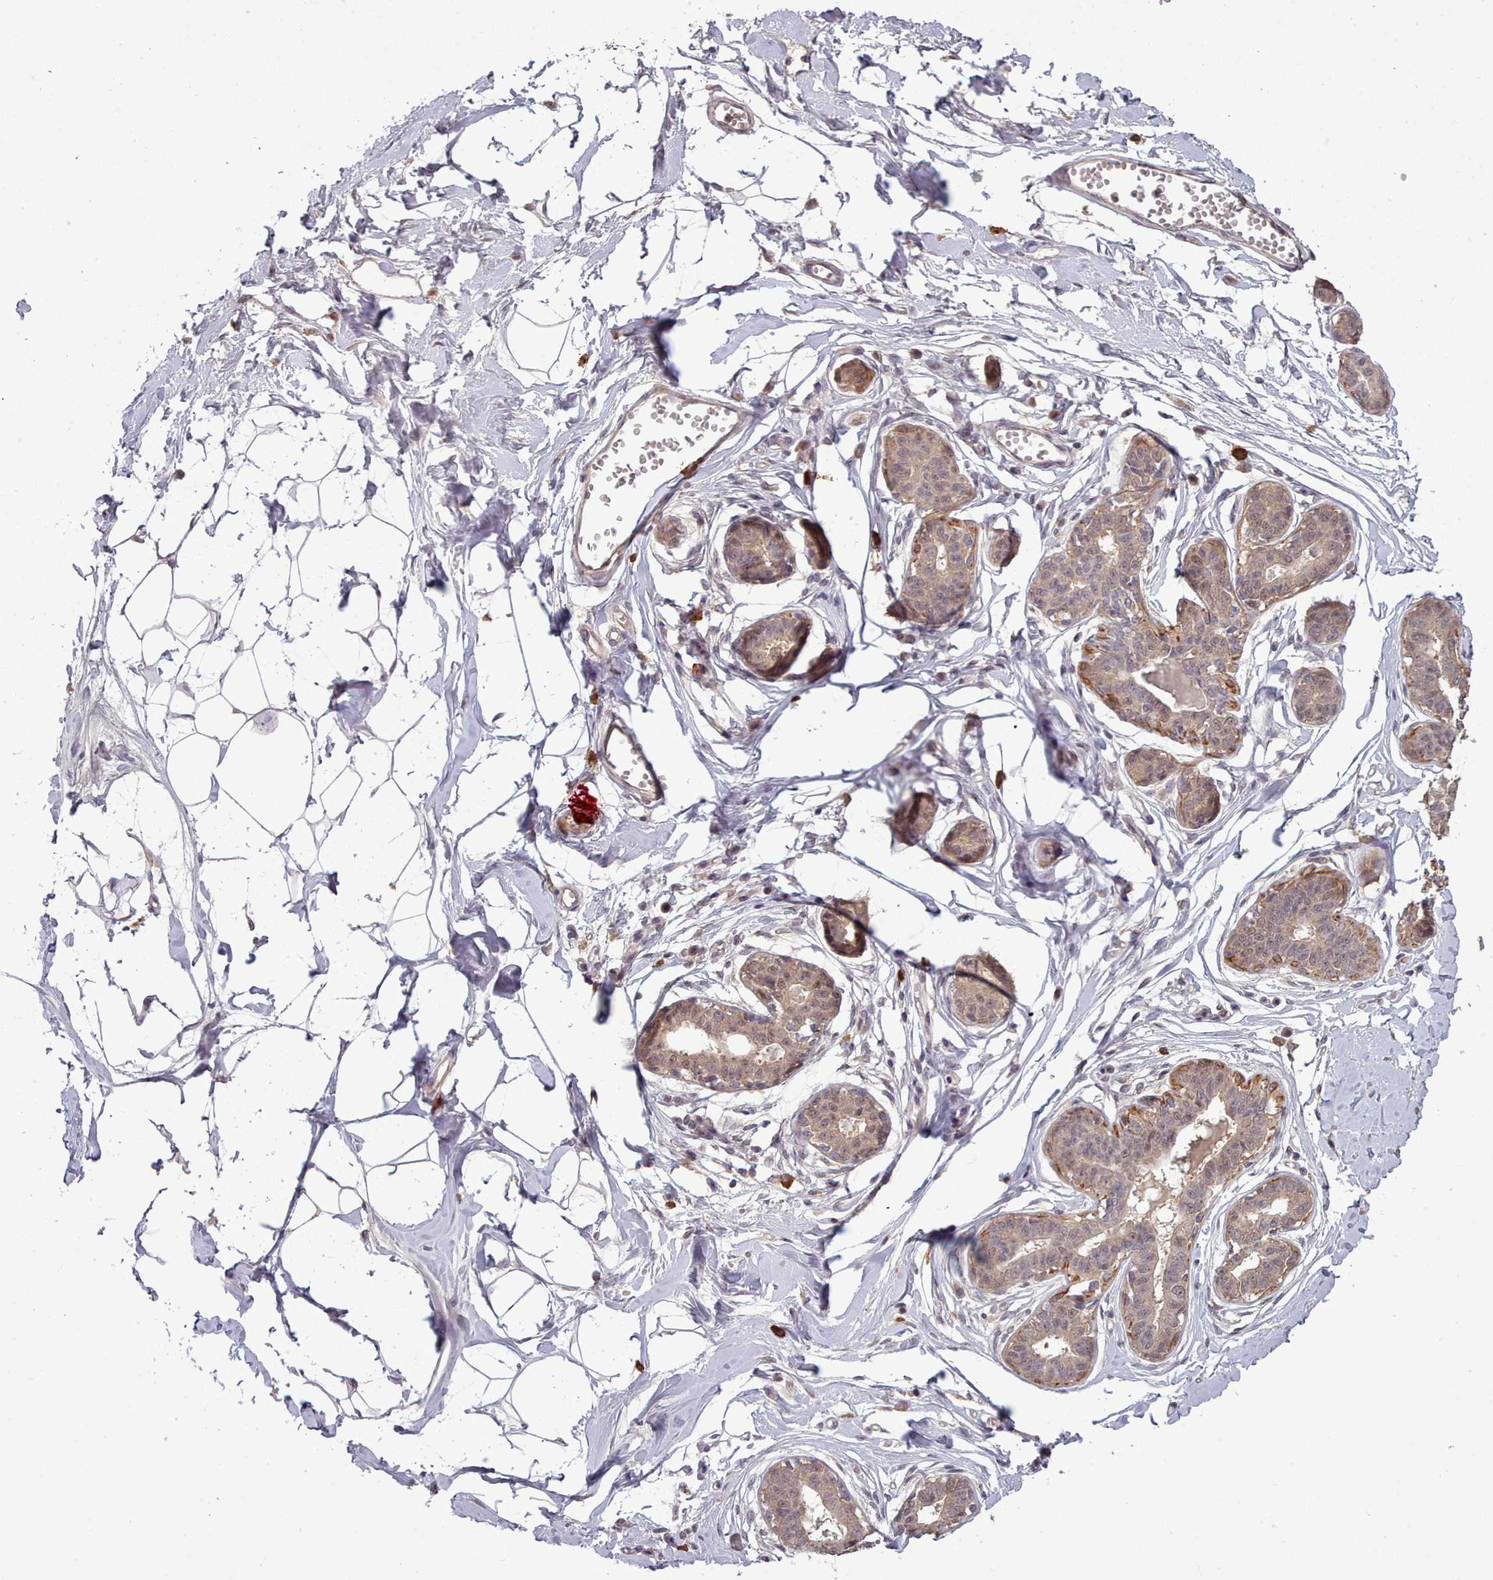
{"staining": {"intensity": "negative", "quantity": "none", "location": "none"}, "tissue": "breast", "cell_type": "Adipocytes", "image_type": "normal", "snomed": [{"axis": "morphology", "description": "Normal tissue, NOS"}, {"axis": "topography", "description": "Breast"}], "caption": "A photomicrograph of human breast is negative for staining in adipocytes. (DAB immunohistochemistry visualized using brightfield microscopy, high magnification).", "gene": "CDC6", "patient": {"sex": "female", "age": 45}}